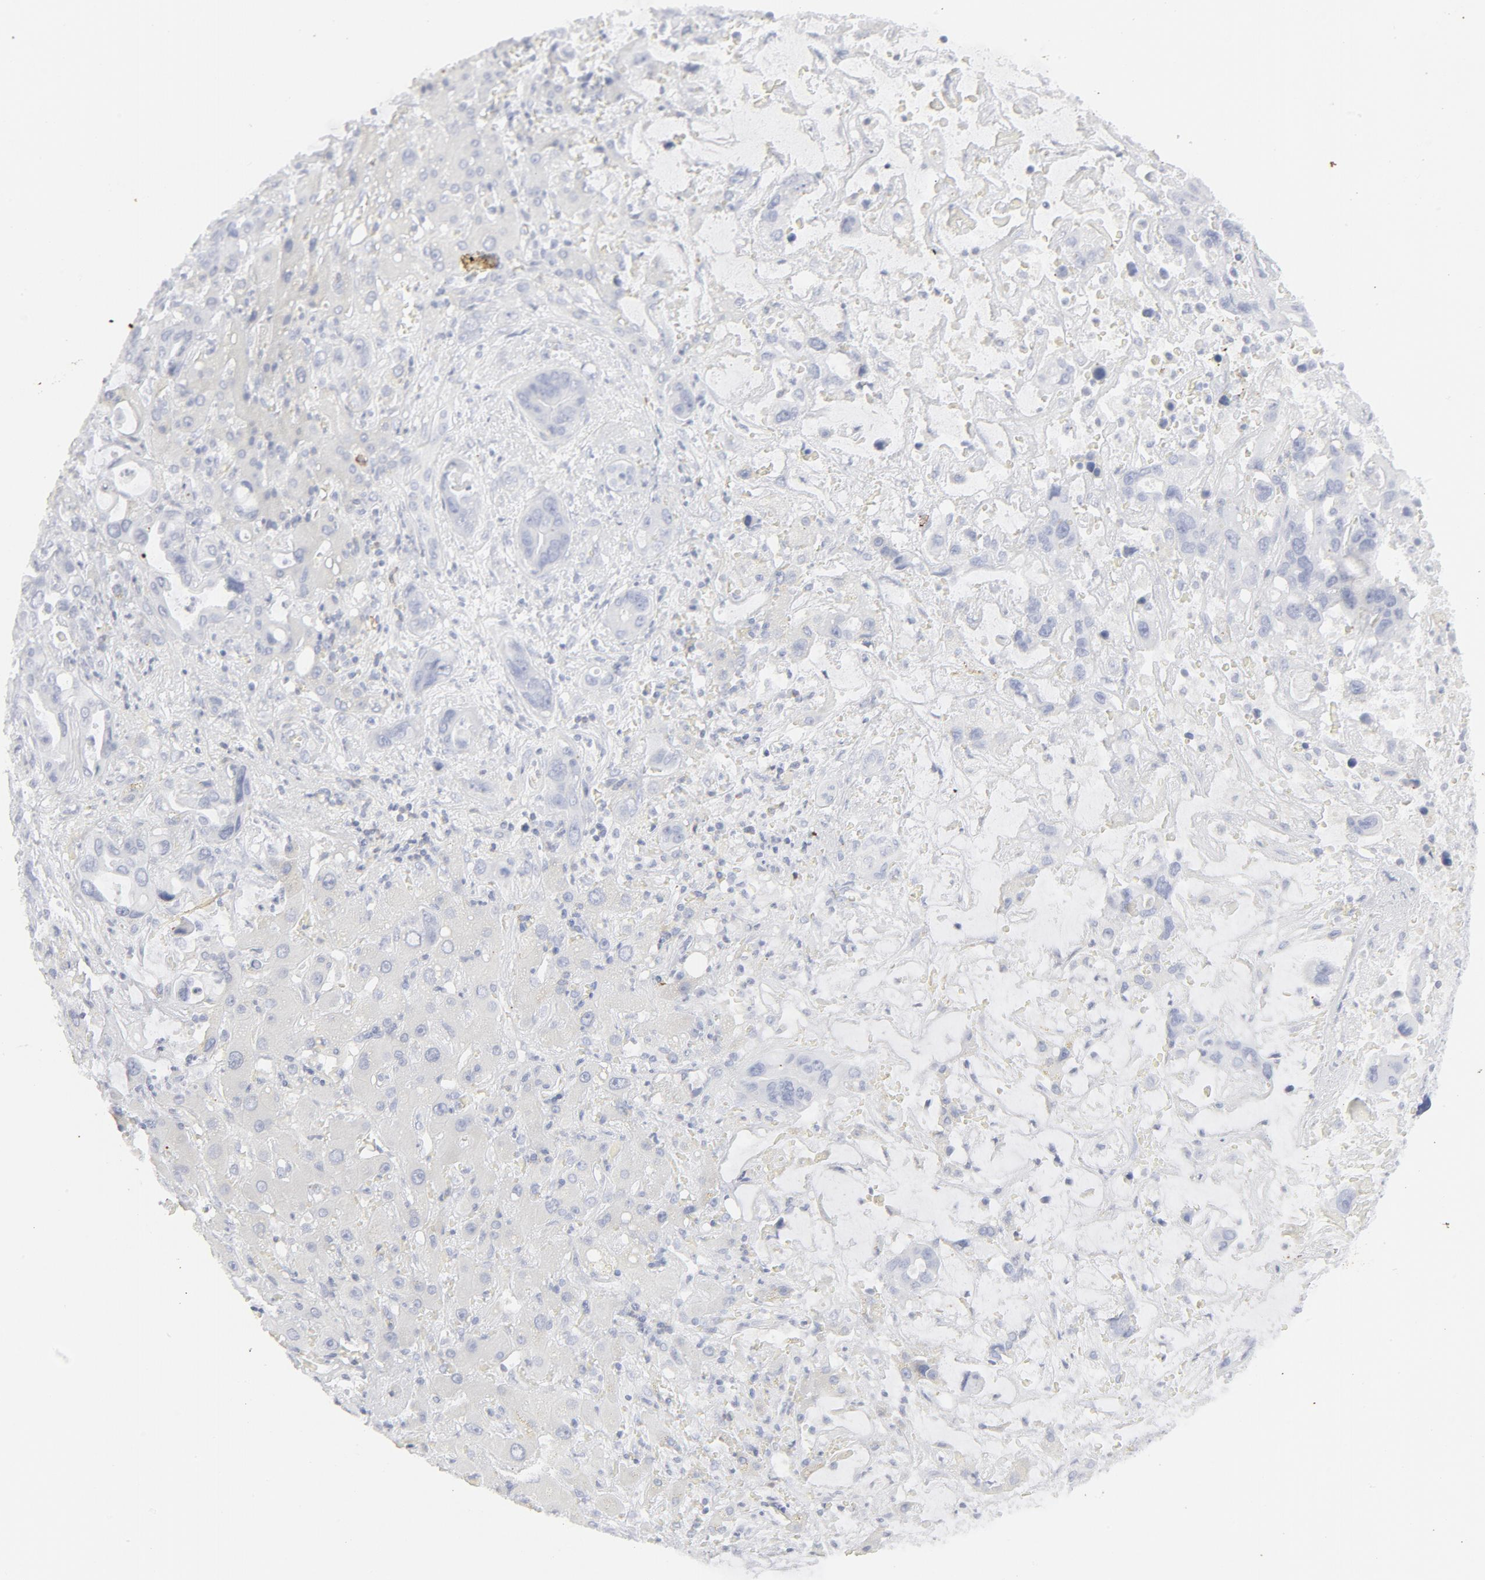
{"staining": {"intensity": "negative", "quantity": "none", "location": "none"}, "tissue": "liver cancer", "cell_type": "Tumor cells", "image_type": "cancer", "snomed": [{"axis": "morphology", "description": "Cholangiocarcinoma"}, {"axis": "topography", "description": "Liver"}], "caption": "A high-resolution micrograph shows immunohistochemistry (IHC) staining of liver cancer, which exhibits no significant positivity in tumor cells.", "gene": "CCR7", "patient": {"sex": "female", "age": 65}}